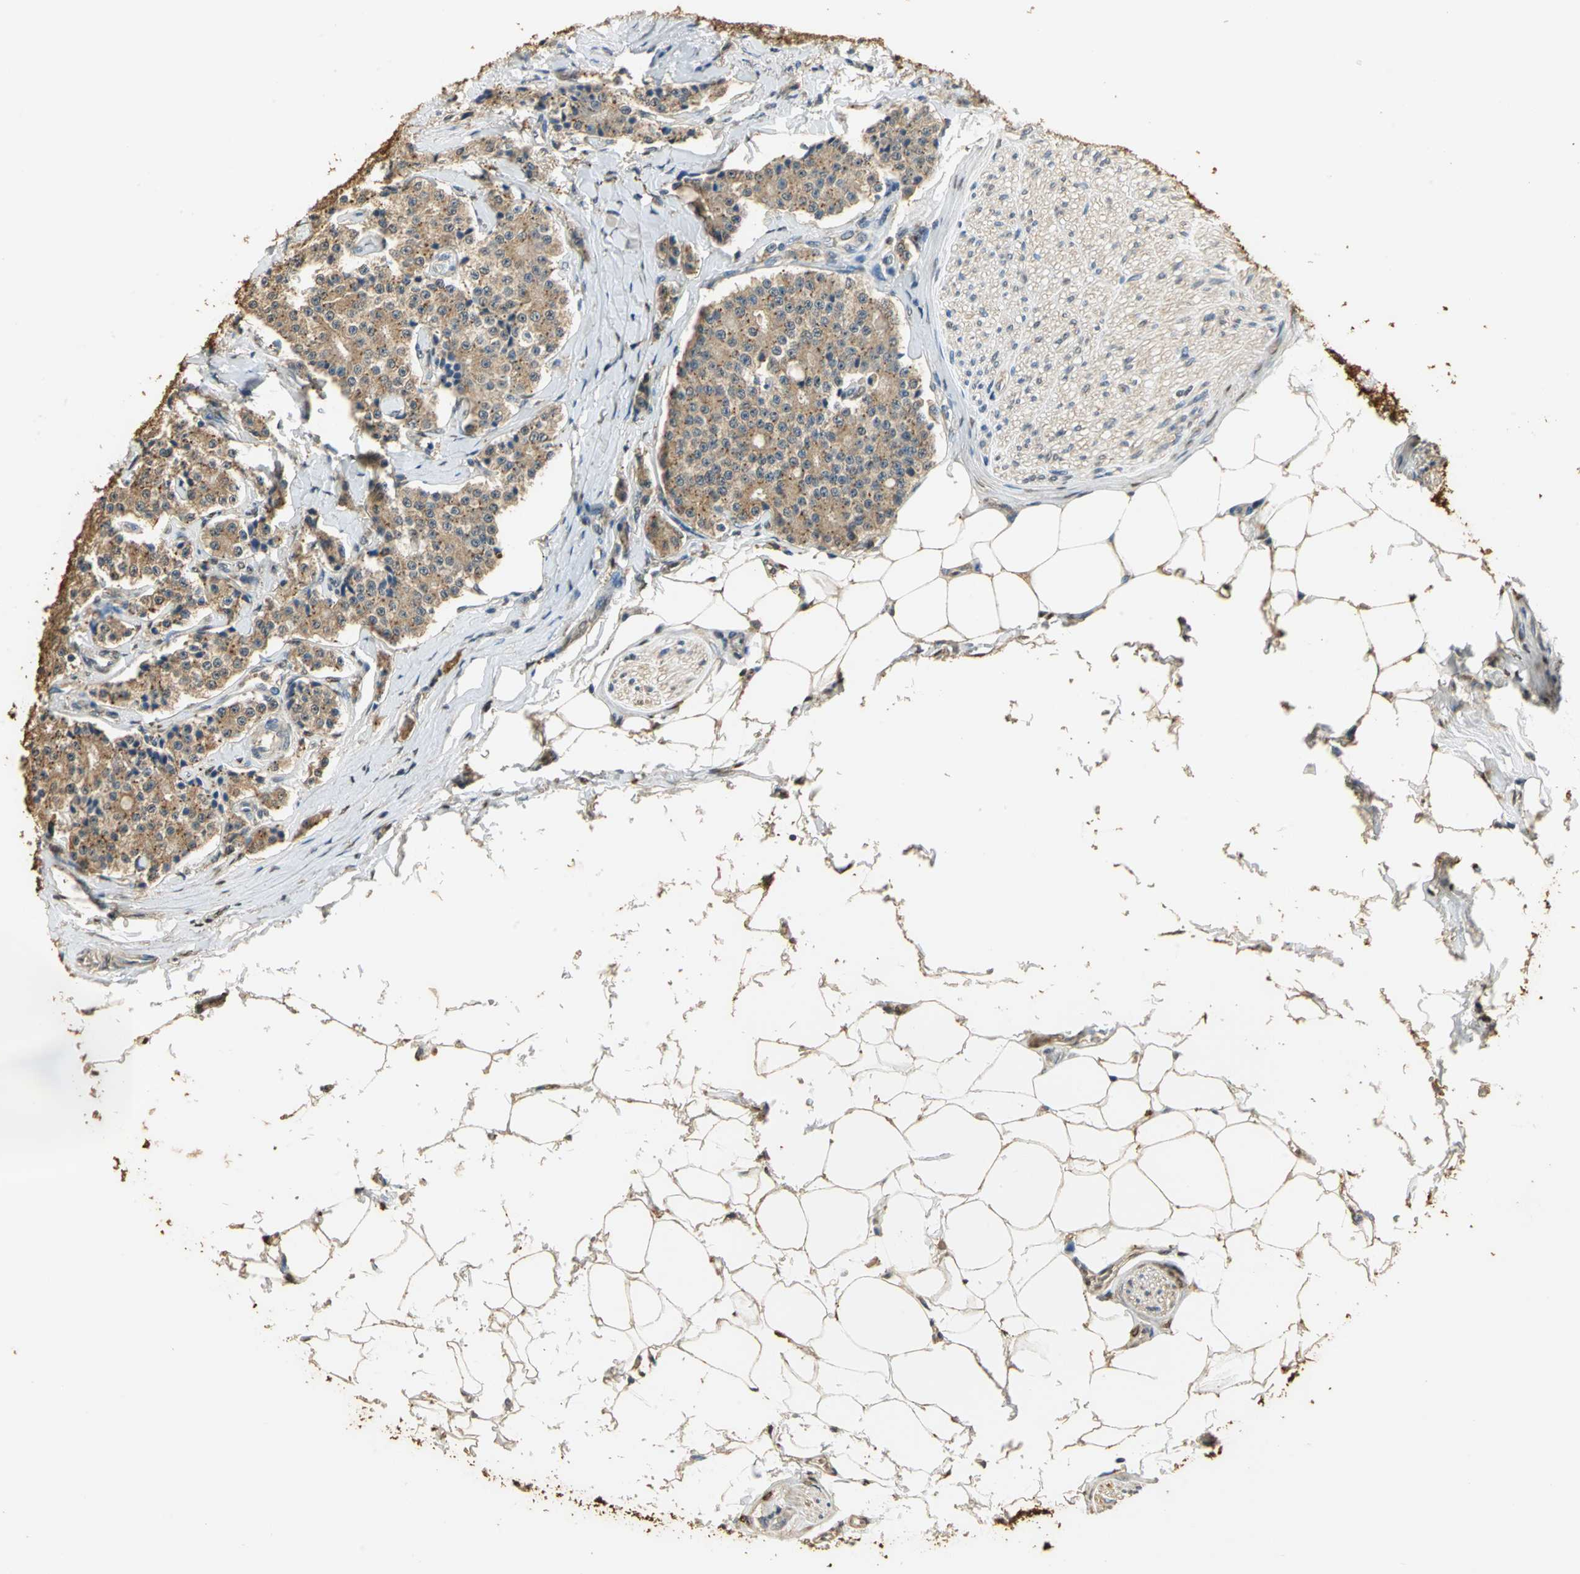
{"staining": {"intensity": "moderate", "quantity": ">75%", "location": "cytoplasmic/membranous"}, "tissue": "carcinoid", "cell_type": "Tumor cells", "image_type": "cancer", "snomed": [{"axis": "morphology", "description": "Carcinoid, malignant, NOS"}, {"axis": "topography", "description": "Colon"}], "caption": "There is medium levels of moderate cytoplasmic/membranous expression in tumor cells of carcinoid, as demonstrated by immunohistochemical staining (brown color).", "gene": "GAPDH", "patient": {"sex": "female", "age": 61}}